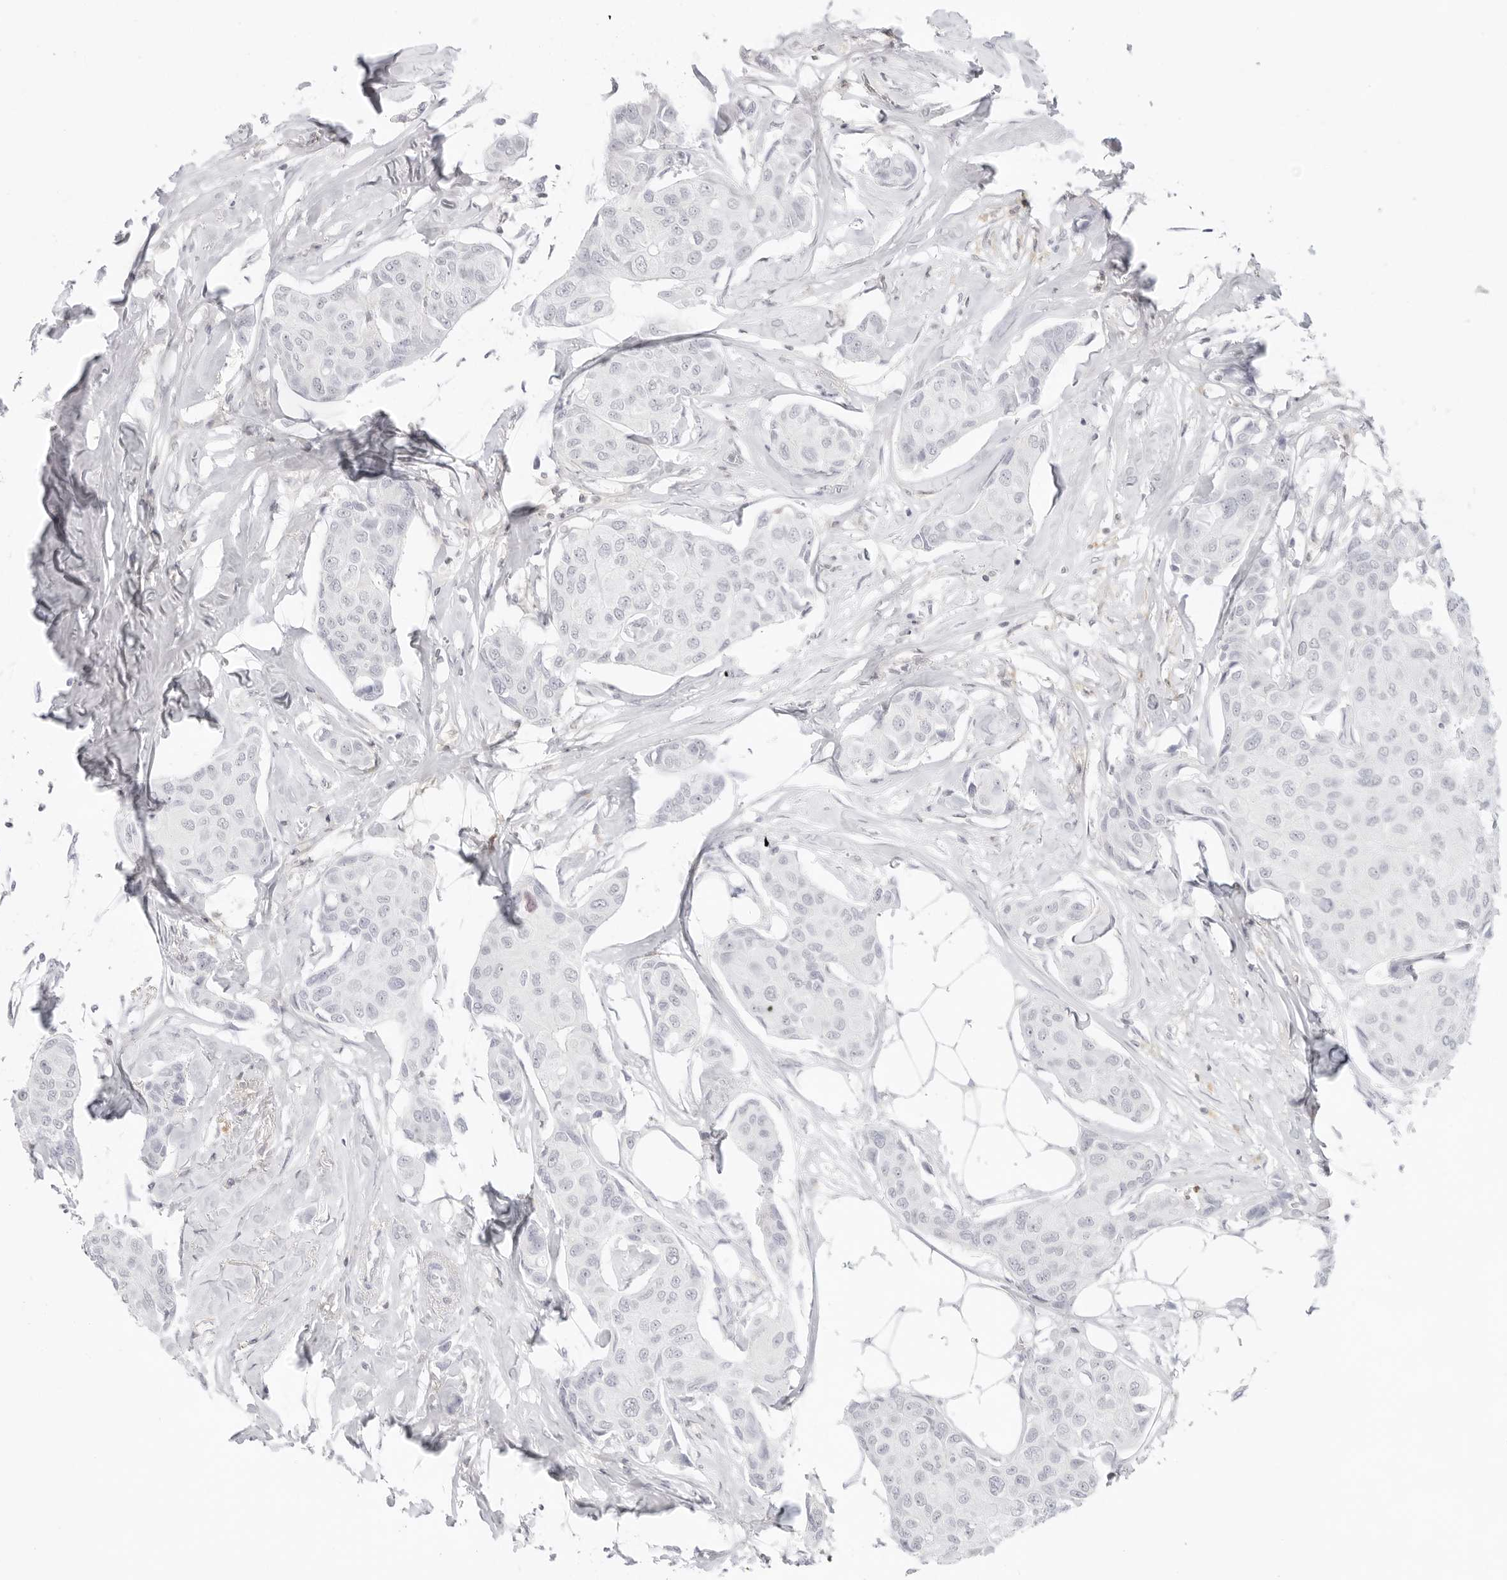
{"staining": {"intensity": "negative", "quantity": "none", "location": "none"}, "tissue": "breast cancer", "cell_type": "Tumor cells", "image_type": "cancer", "snomed": [{"axis": "morphology", "description": "Duct carcinoma"}, {"axis": "topography", "description": "Breast"}], "caption": "Tumor cells show no significant protein expression in infiltrating ductal carcinoma (breast). The staining was performed using DAB (3,3'-diaminobenzidine) to visualize the protein expression in brown, while the nuclei were stained in blue with hematoxylin (Magnification: 20x).", "gene": "TNFRSF14", "patient": {"sex": "female", "age": 80}}